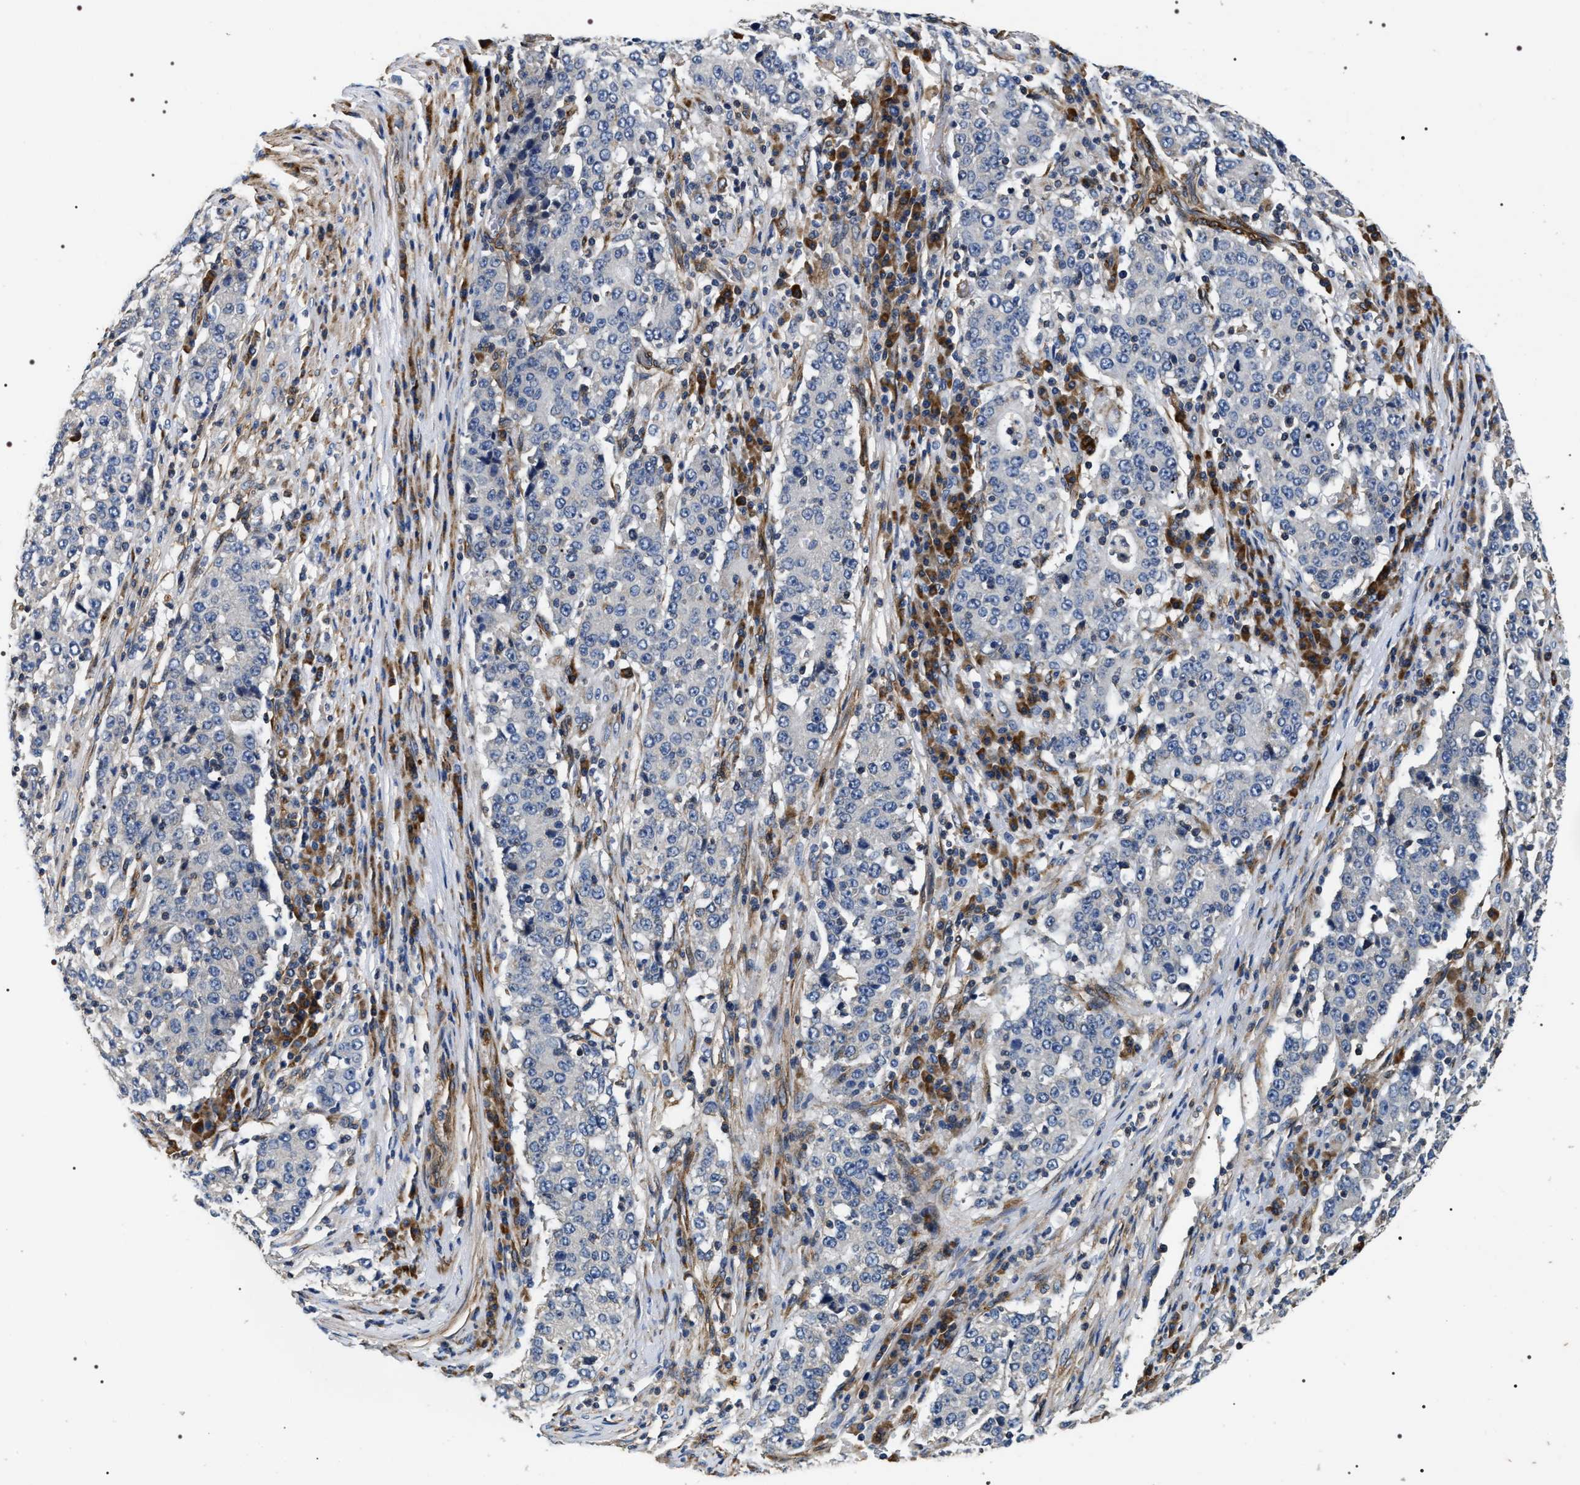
{"staining": {"intensity": "negative", "quantity": "none", "location": "none"}, "tissue": "stomach cancer", "cell_type": "Tumor cells", "image_type": "cancer", "snomed": [{"axis": "morphology", "description": "Adenocarcinoma, NOS"}, {"axis": "topography", "description": "Stomach"}], "caption": "Stomach cancer was stained to show a protein in brown. There is no significant expression in tumor cells.", "gene": "ZC3HAV1L", "patient": {"sex": "male", "age": 59}}